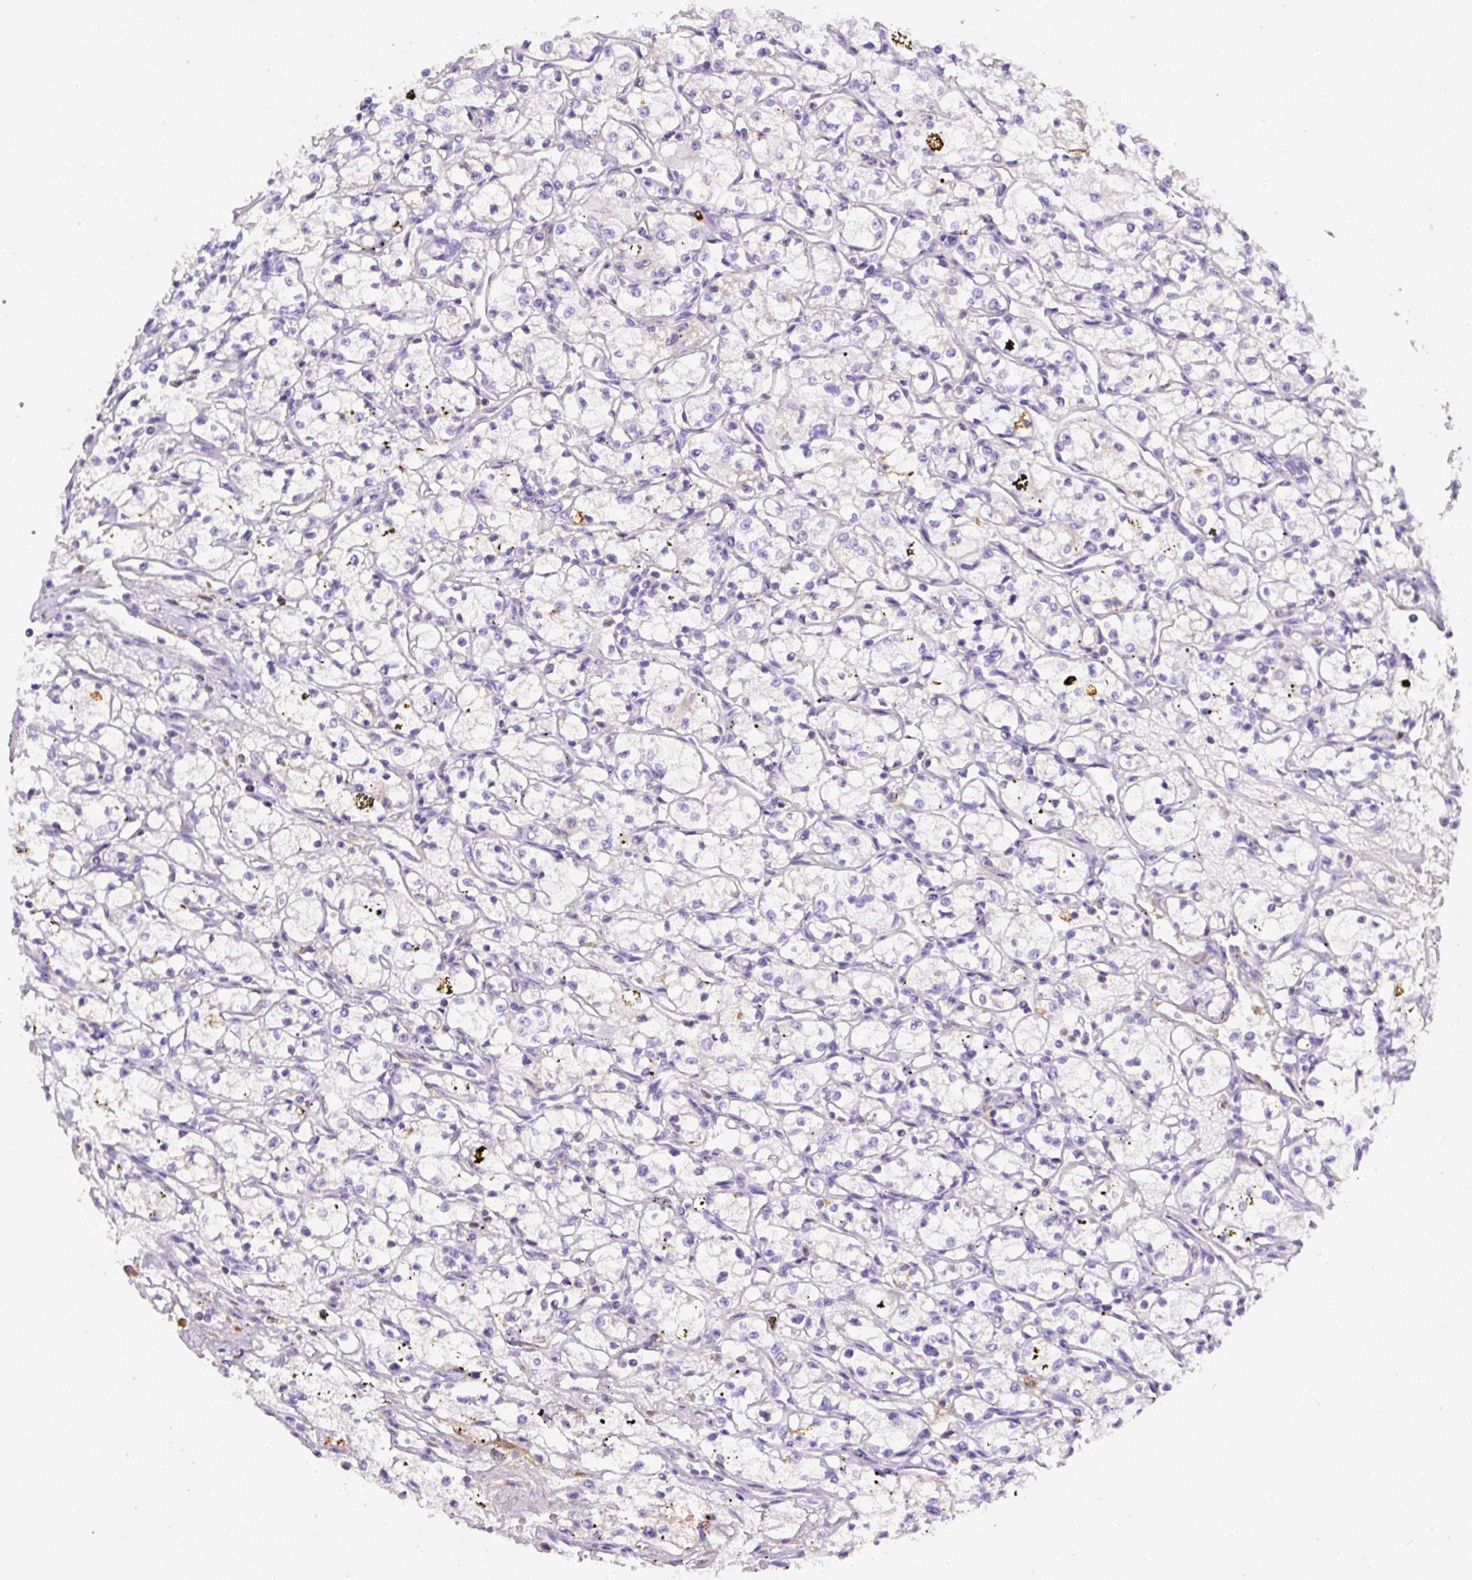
{"staining": {"intensity": "negative", "quantity": "none", "location": "none"}, "tissue": "renal cancer", "cell_type": "Tumor cells", "image_type": "cancer", "snomed": [{"axis": "morphology", "description": "Adenocarcinoma, NOS"}, {"axis": "topography", "description": "Kidney"}], "caption": "The micrograph displays no significant staining in tumor cells of renal cancer.", "gene": "APCS", "patient": {"sex": "male", "age": 59}}